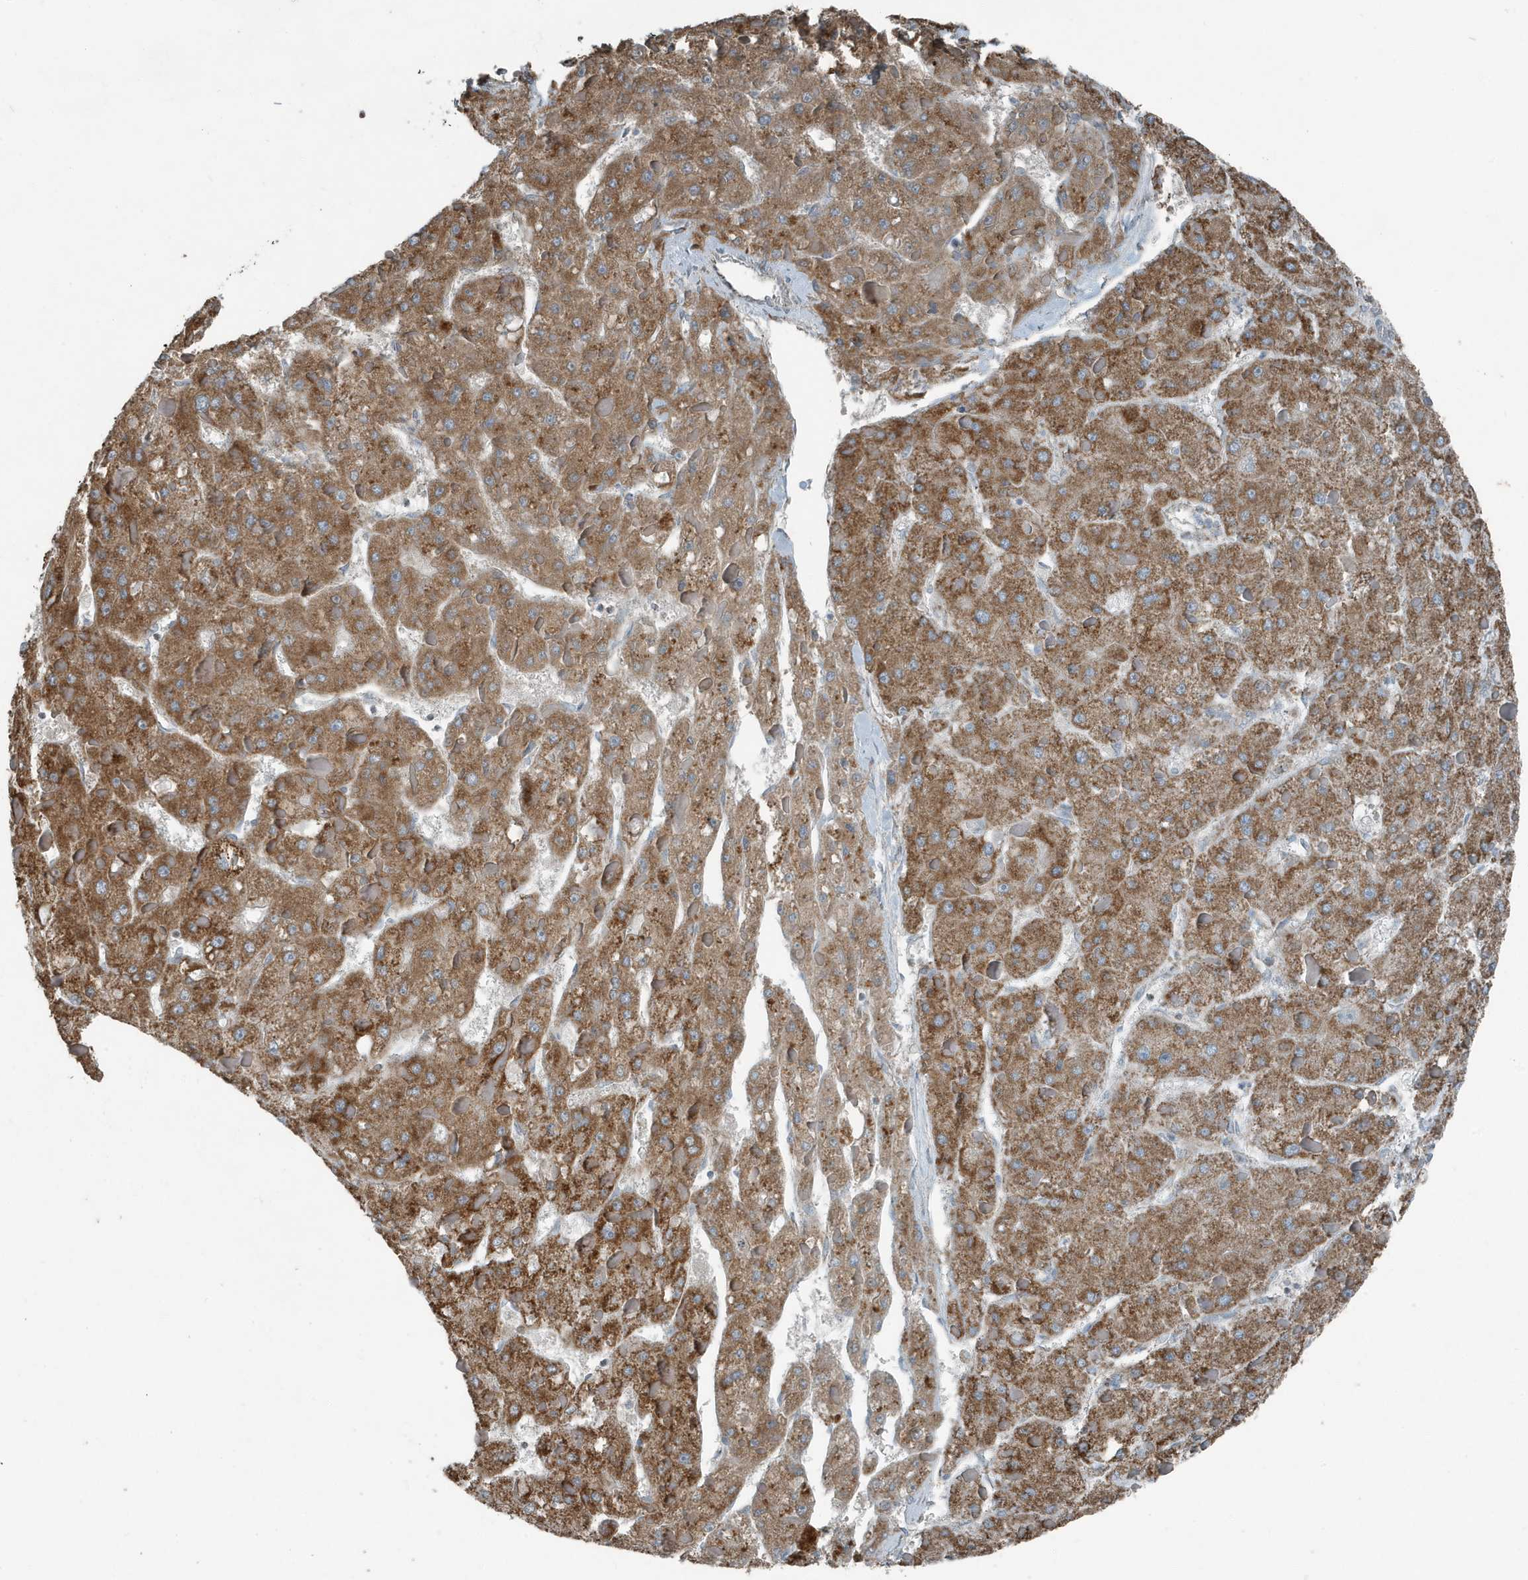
{"staining": {"intensity": "moderate", "quantity": ">75%", "location": "cytoplasmic/membranous"}, "tissue": "liver cancer", "cell_type": "Tumor cells", "image_type": "cancer", "snomed": [{"axis": "morphology", "description": "Carcinoma, Hepatocellular, NOS"}, {"axis": "topography", "description": "Liver"}], "caption": "Hepatocellular carcinoma (liver) stained for a protein displays moderate cytoplasmic/membranous positivity in tumor cells.", "gene": "MT-CYB", "patient": {"sex": "female", "age": 73}}